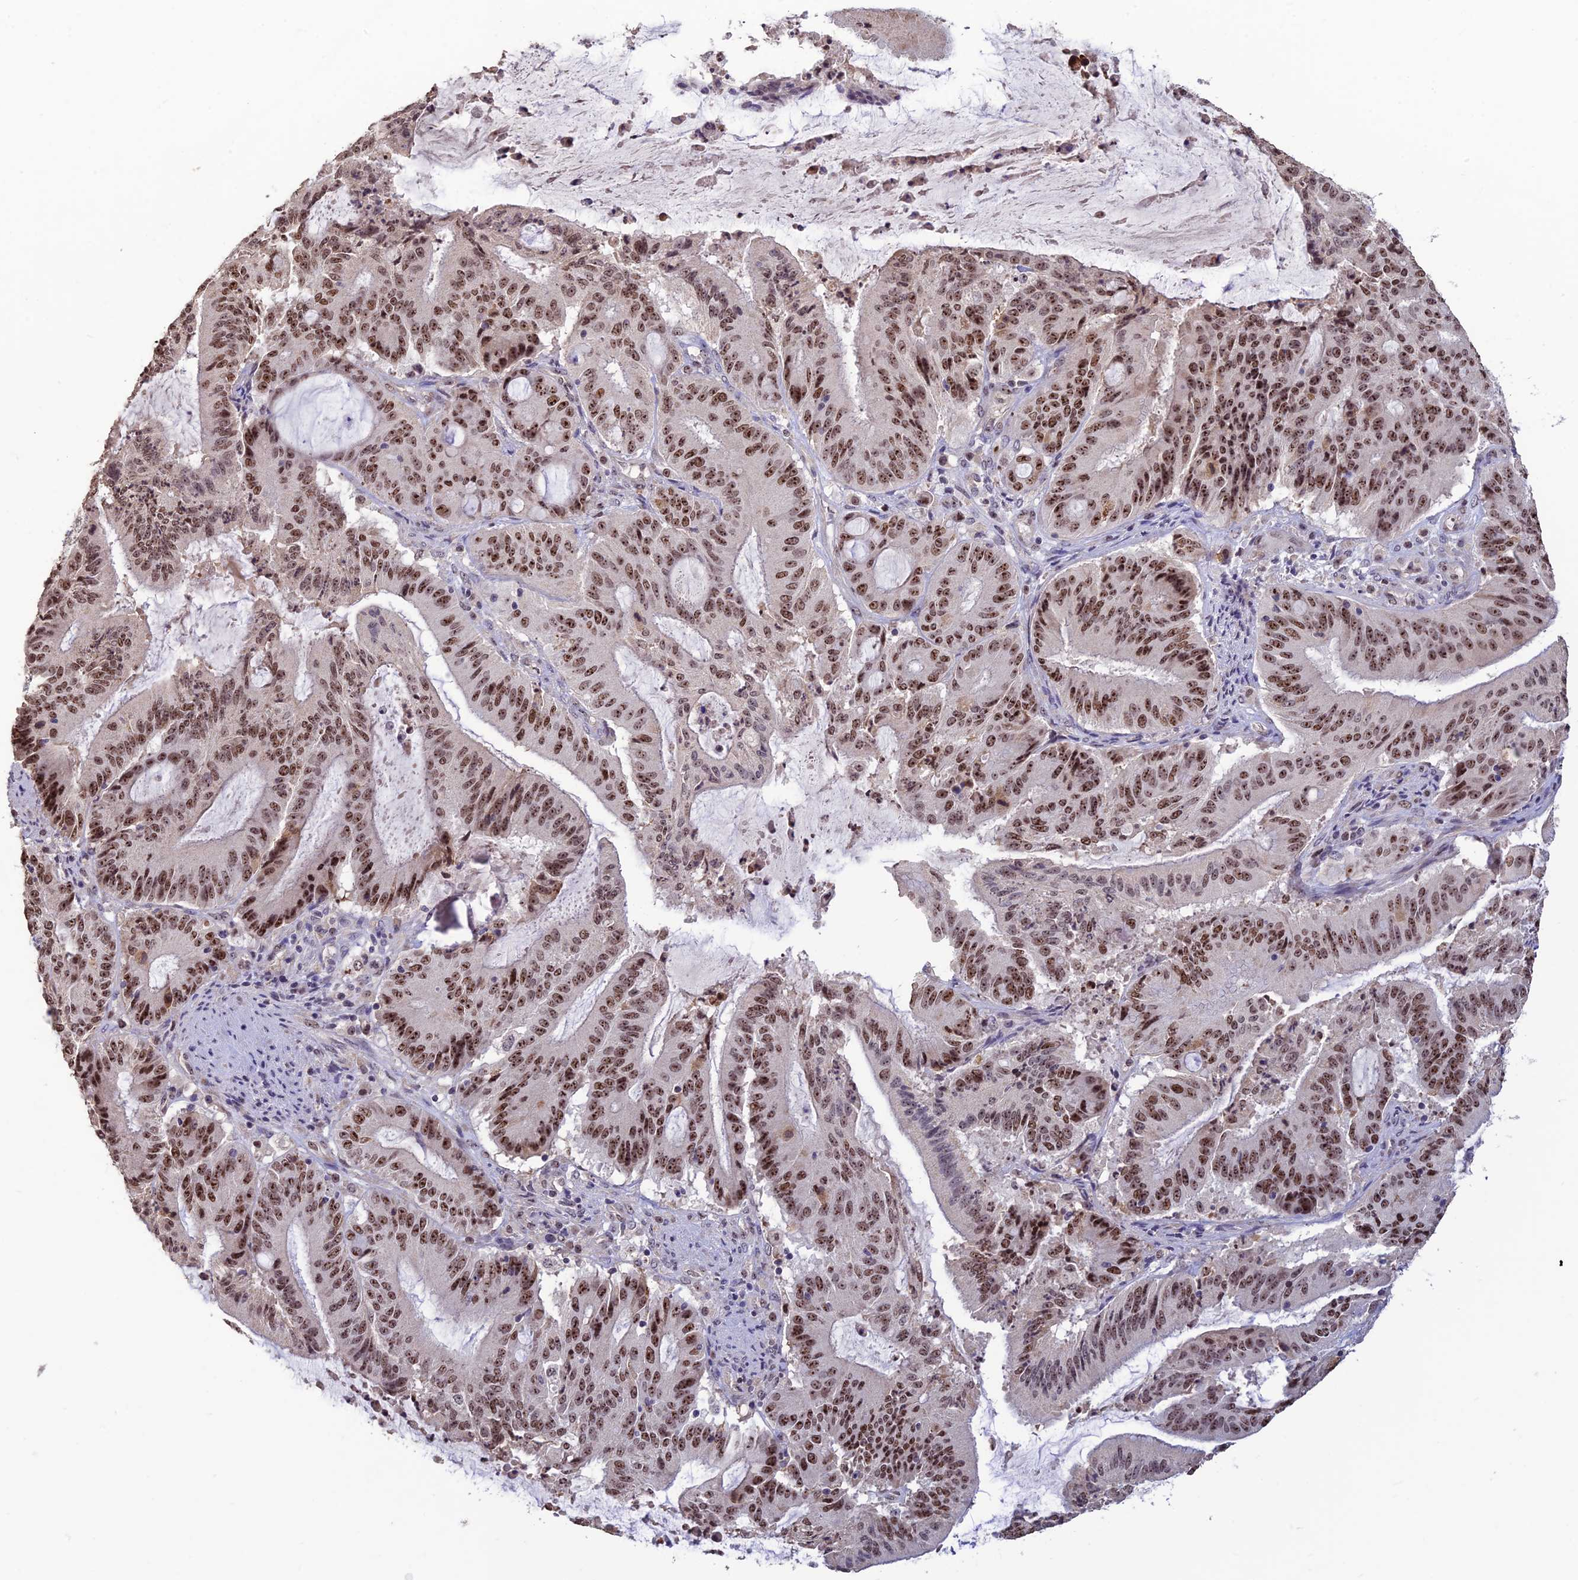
{"staining": {"intensity": "strong", "quantity": ">75%", "location": "nuclear"}, "tissue": "liver cancer", "cell_type": "Tumor cells", "image_type": "cancer", "snomed": [{"axis": "morphology", "description": "Normal tissue, NOS"}, {"axis": "morphology", "description": "Cholangiocarcinoma"}, {"axis": "topography", "description": "Liver"}, {"axis": "topography", "description": "Peripheral nerve tissue"}], "caption": "A micrograph of liver cholangiocarcinoma stained for a protein demonstrates strong nuclear brown staining in tumor cells.", "gene": "POLR1G", "patient": {"sex": "female", "age": 73}}